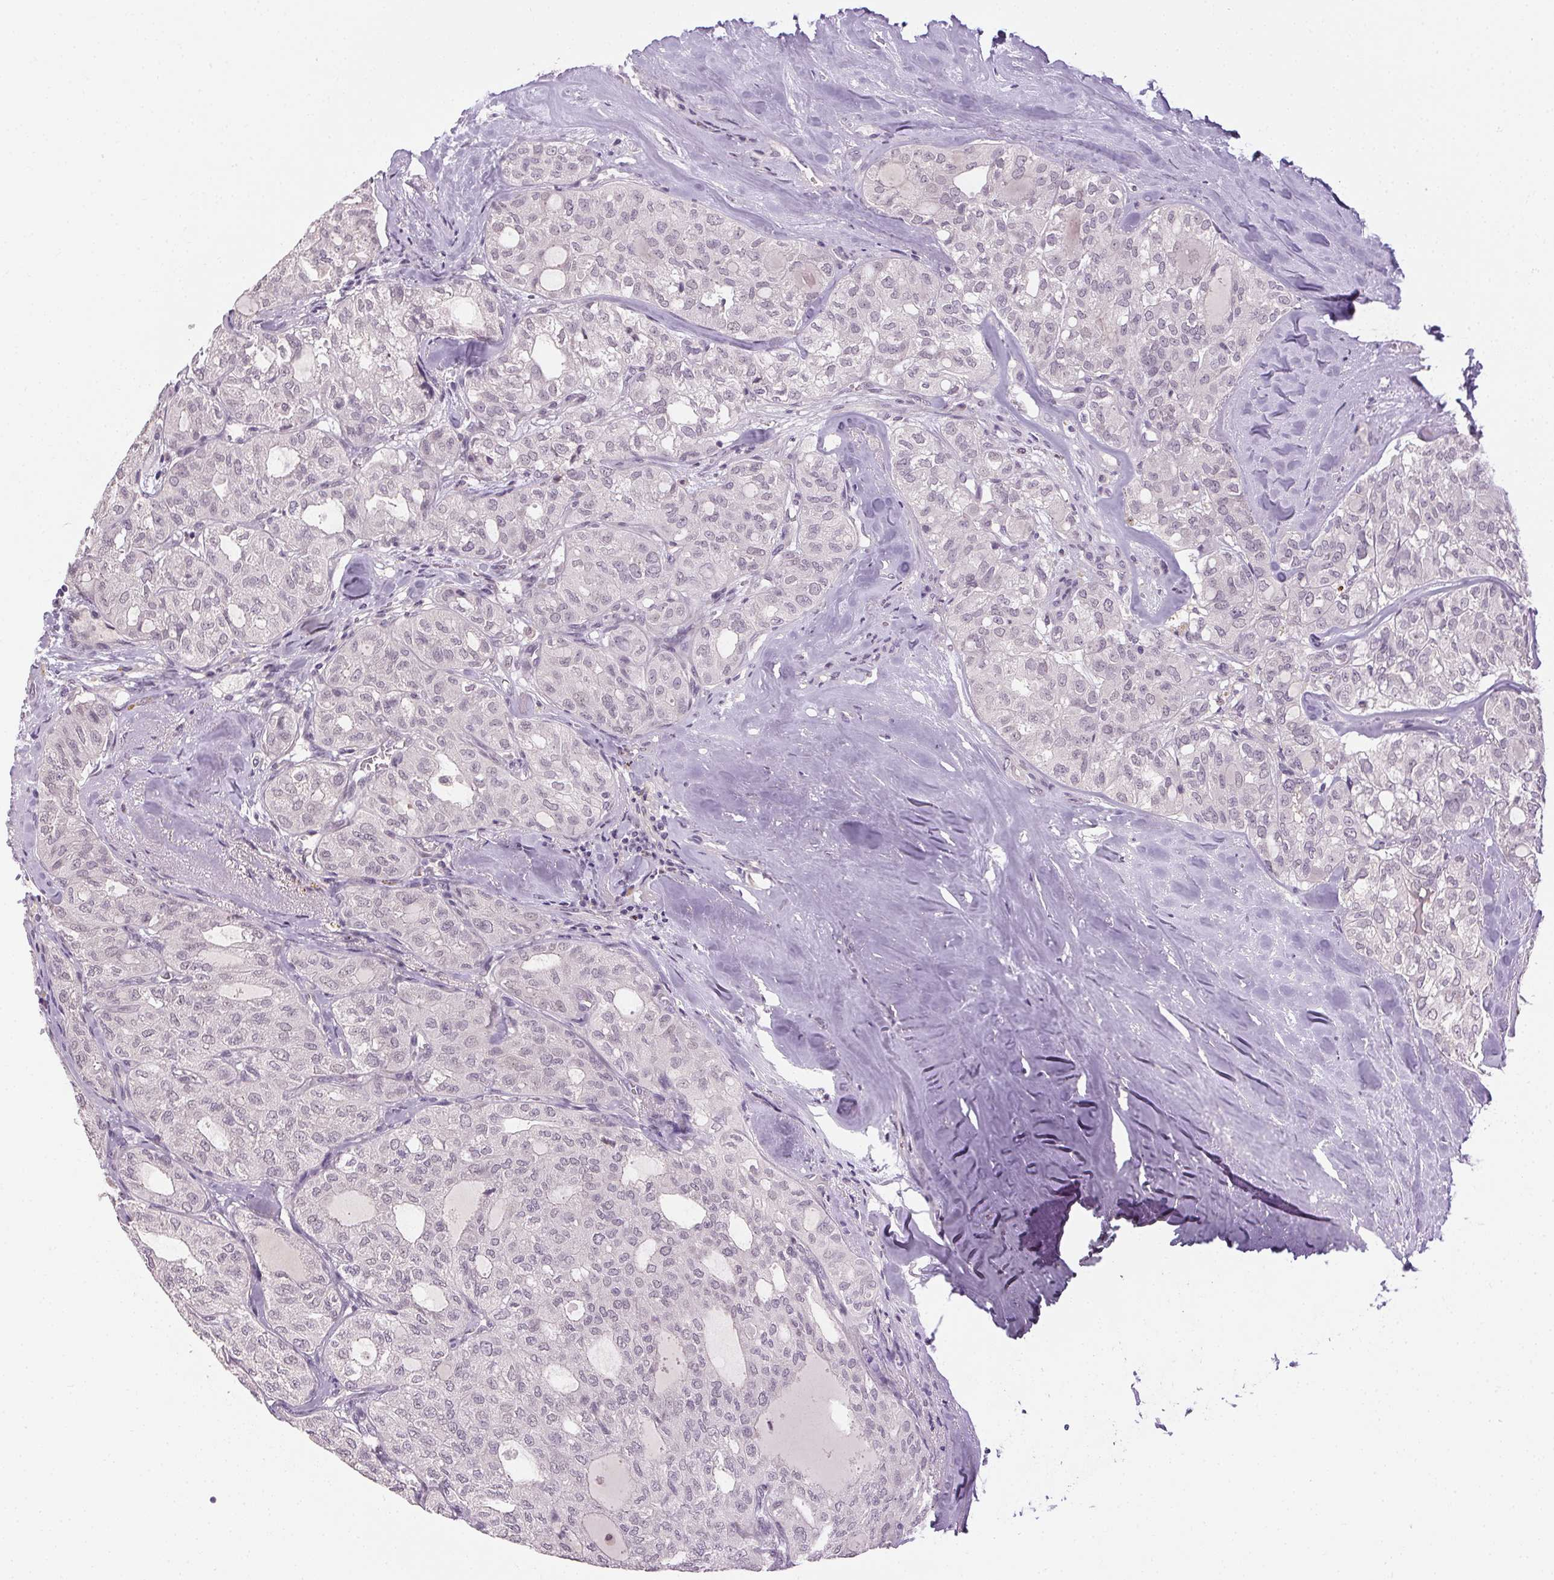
{"staining": {"intensity": "weak", "quantity": "<25%", "location": "nuclear"}, "tissue": "thyroid cancer", "cell_type": "Tumor cells", "image_type": "cancer", "snomed": [{"axis": "morphology", "description": "Follicular adenoma carcinoma, NOS"}, {"axis": "topography", "description": "Thyroid gland"}], "caption": "Immunohistochemistry (IHC) image of neoplastic tissue: thyroid cancer stained with DAB (3,3'-diaminobenzidine) demonstrates no significant protein expression in tumor cells.", "gene": "FAM168A", "patient": {"sex": "male", "age": 75}}